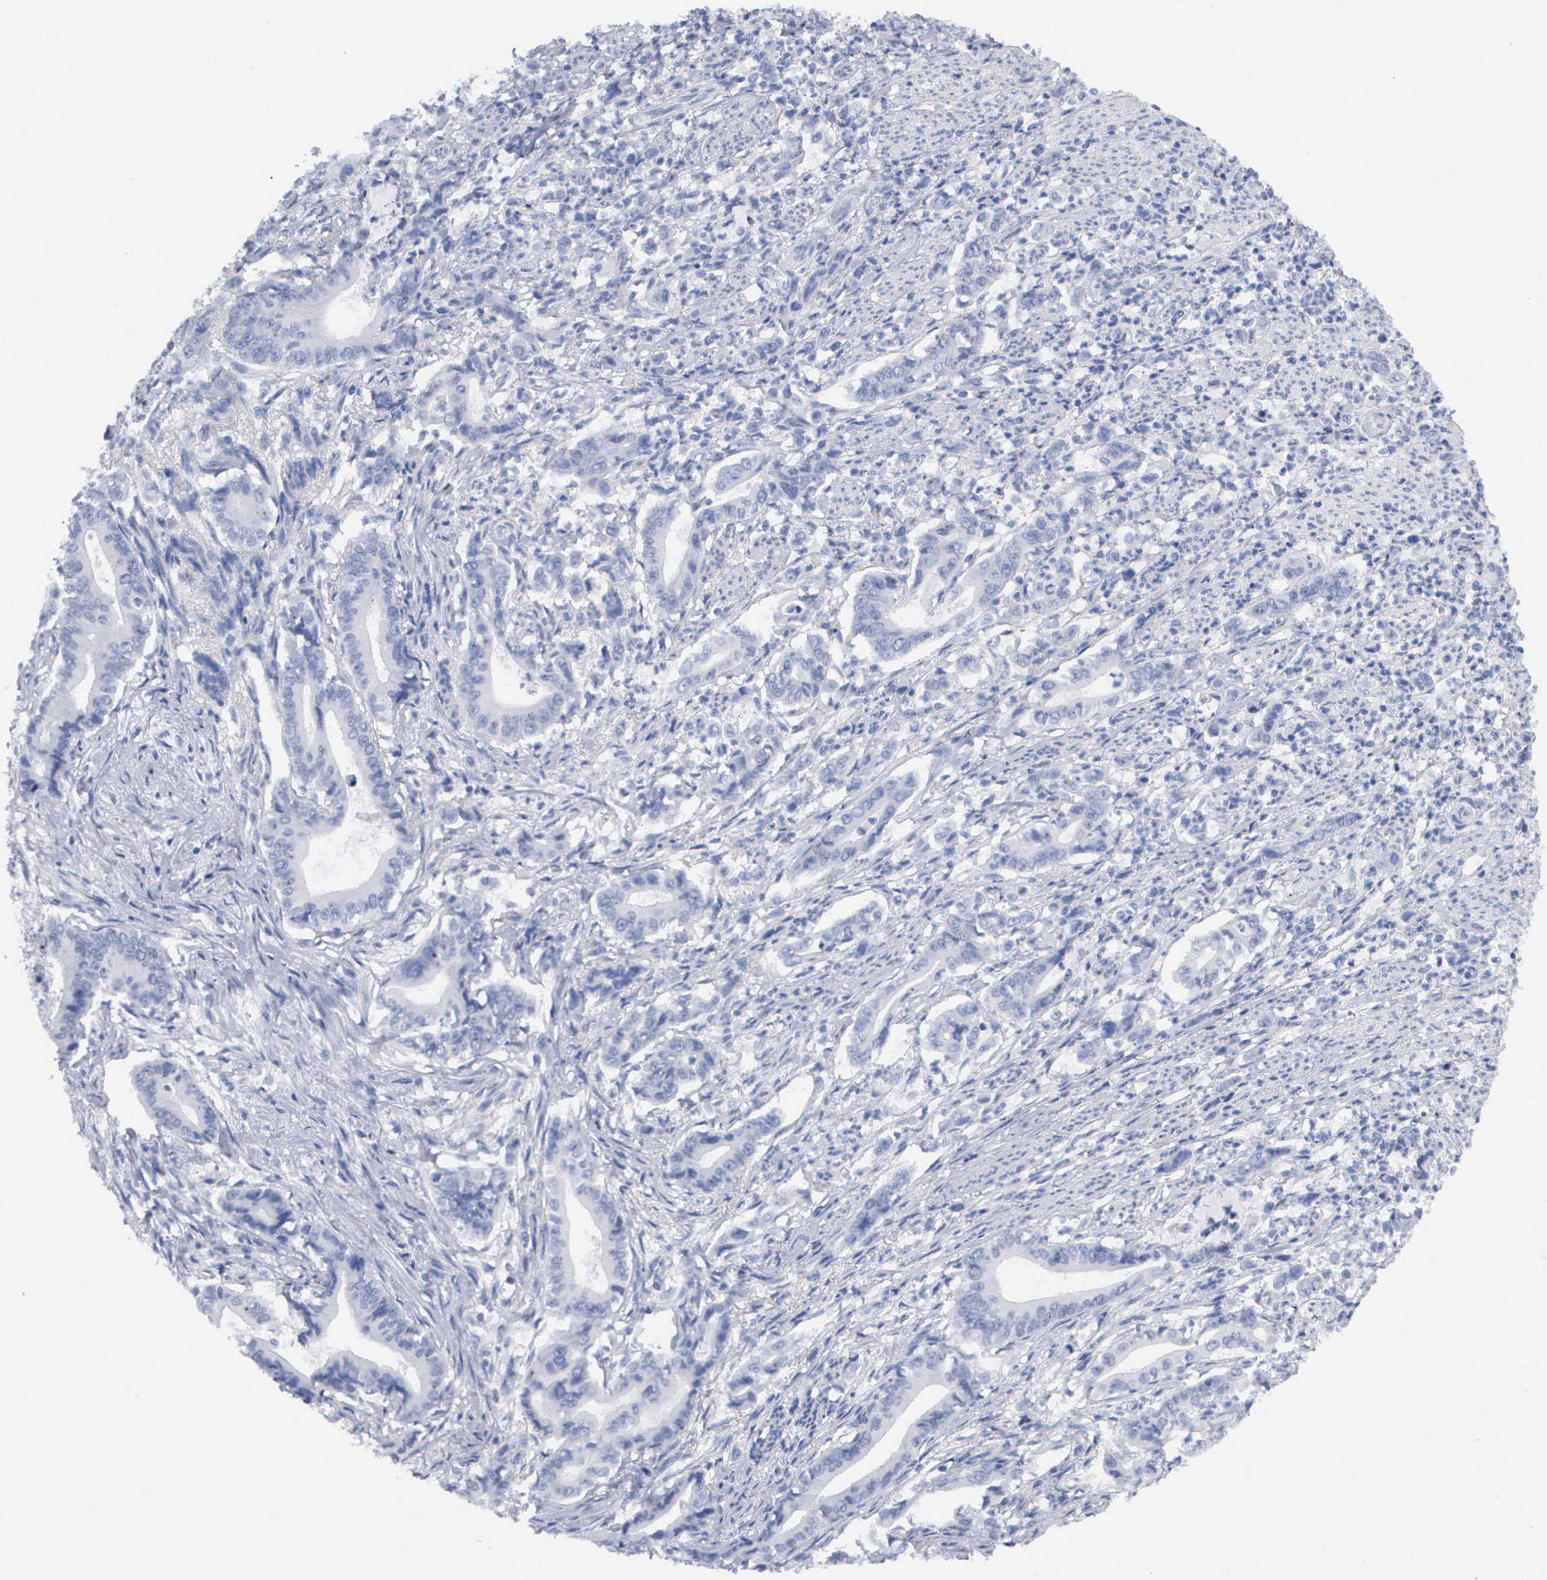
{"staining": {"intensity": "negative", "quantity": "none", "location": "none"}, "tissue": "stomach cancer", "cell_type": "Tumor cells", "image_type": "cancer", "snomed": [{"axis": "morphology", "description": "Adenocarcinoma, NOS"}, {"axis": "topography", "description": "Stomach"}], "caption": "Human adenocarcinoma (stomach) stained for a protein using immunohistochemistry displays no positivity in tumor cells.", "gene": "ASPHD2", "patient": {"sex": "female", "age": 76}}